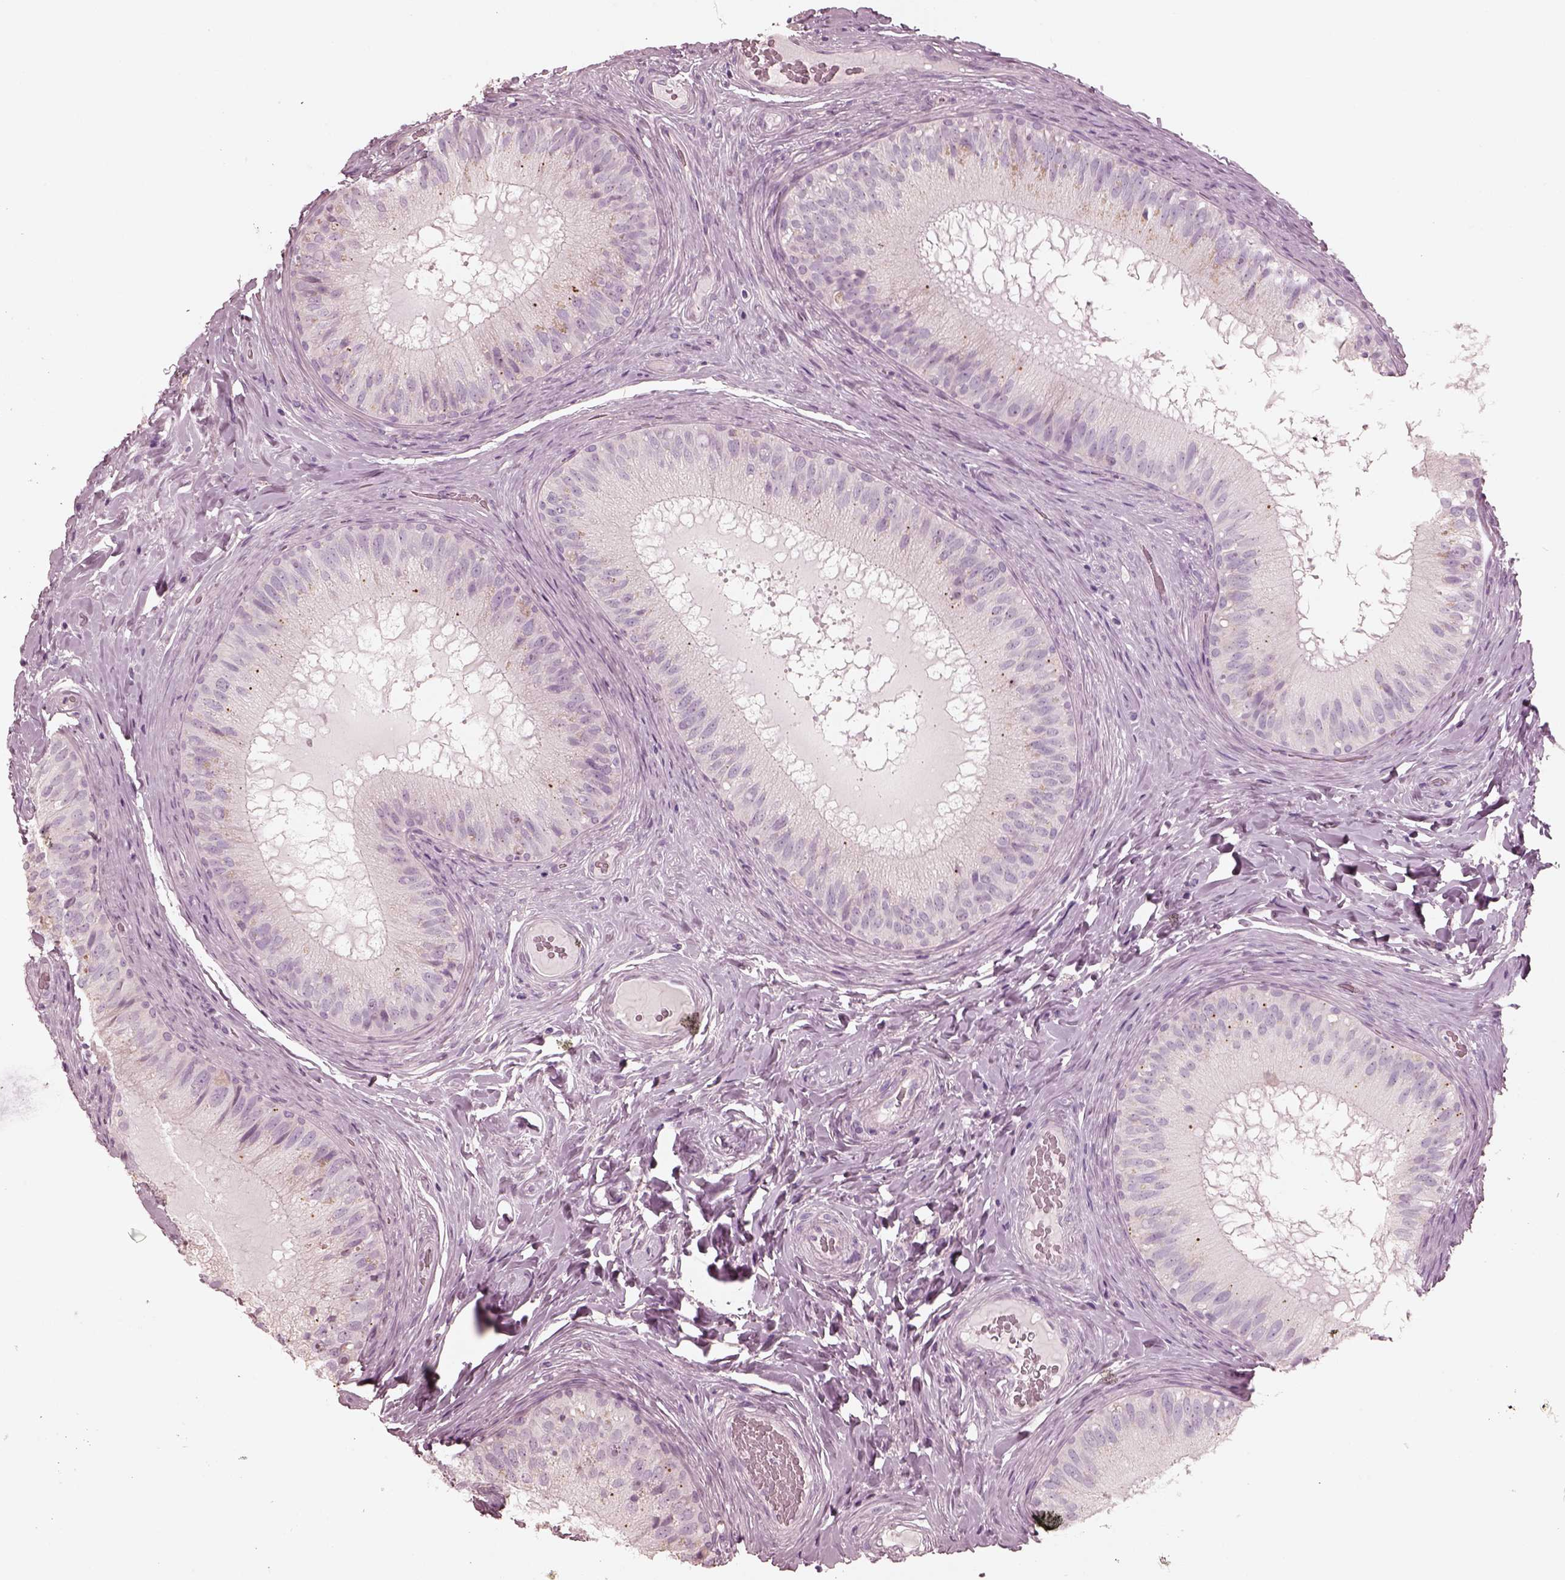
{"staining": {"intensity": "negative", "quantity": "none", "location": "none"}, "tissue": "epididymis", "cell_type": "Glandular cells", "image_type": "normal", "snomed": [{"axis": "morphology", "description": "Normal tissue, NOS"}, {"axis": "topography", "description": "Epididymis"}], "caption": "Human epididymis stained for a protein using immunohistochemistry displays no expression in glandular cells.", "gene": "ZP4", "patient": {"sex": "male", "age": 34}}